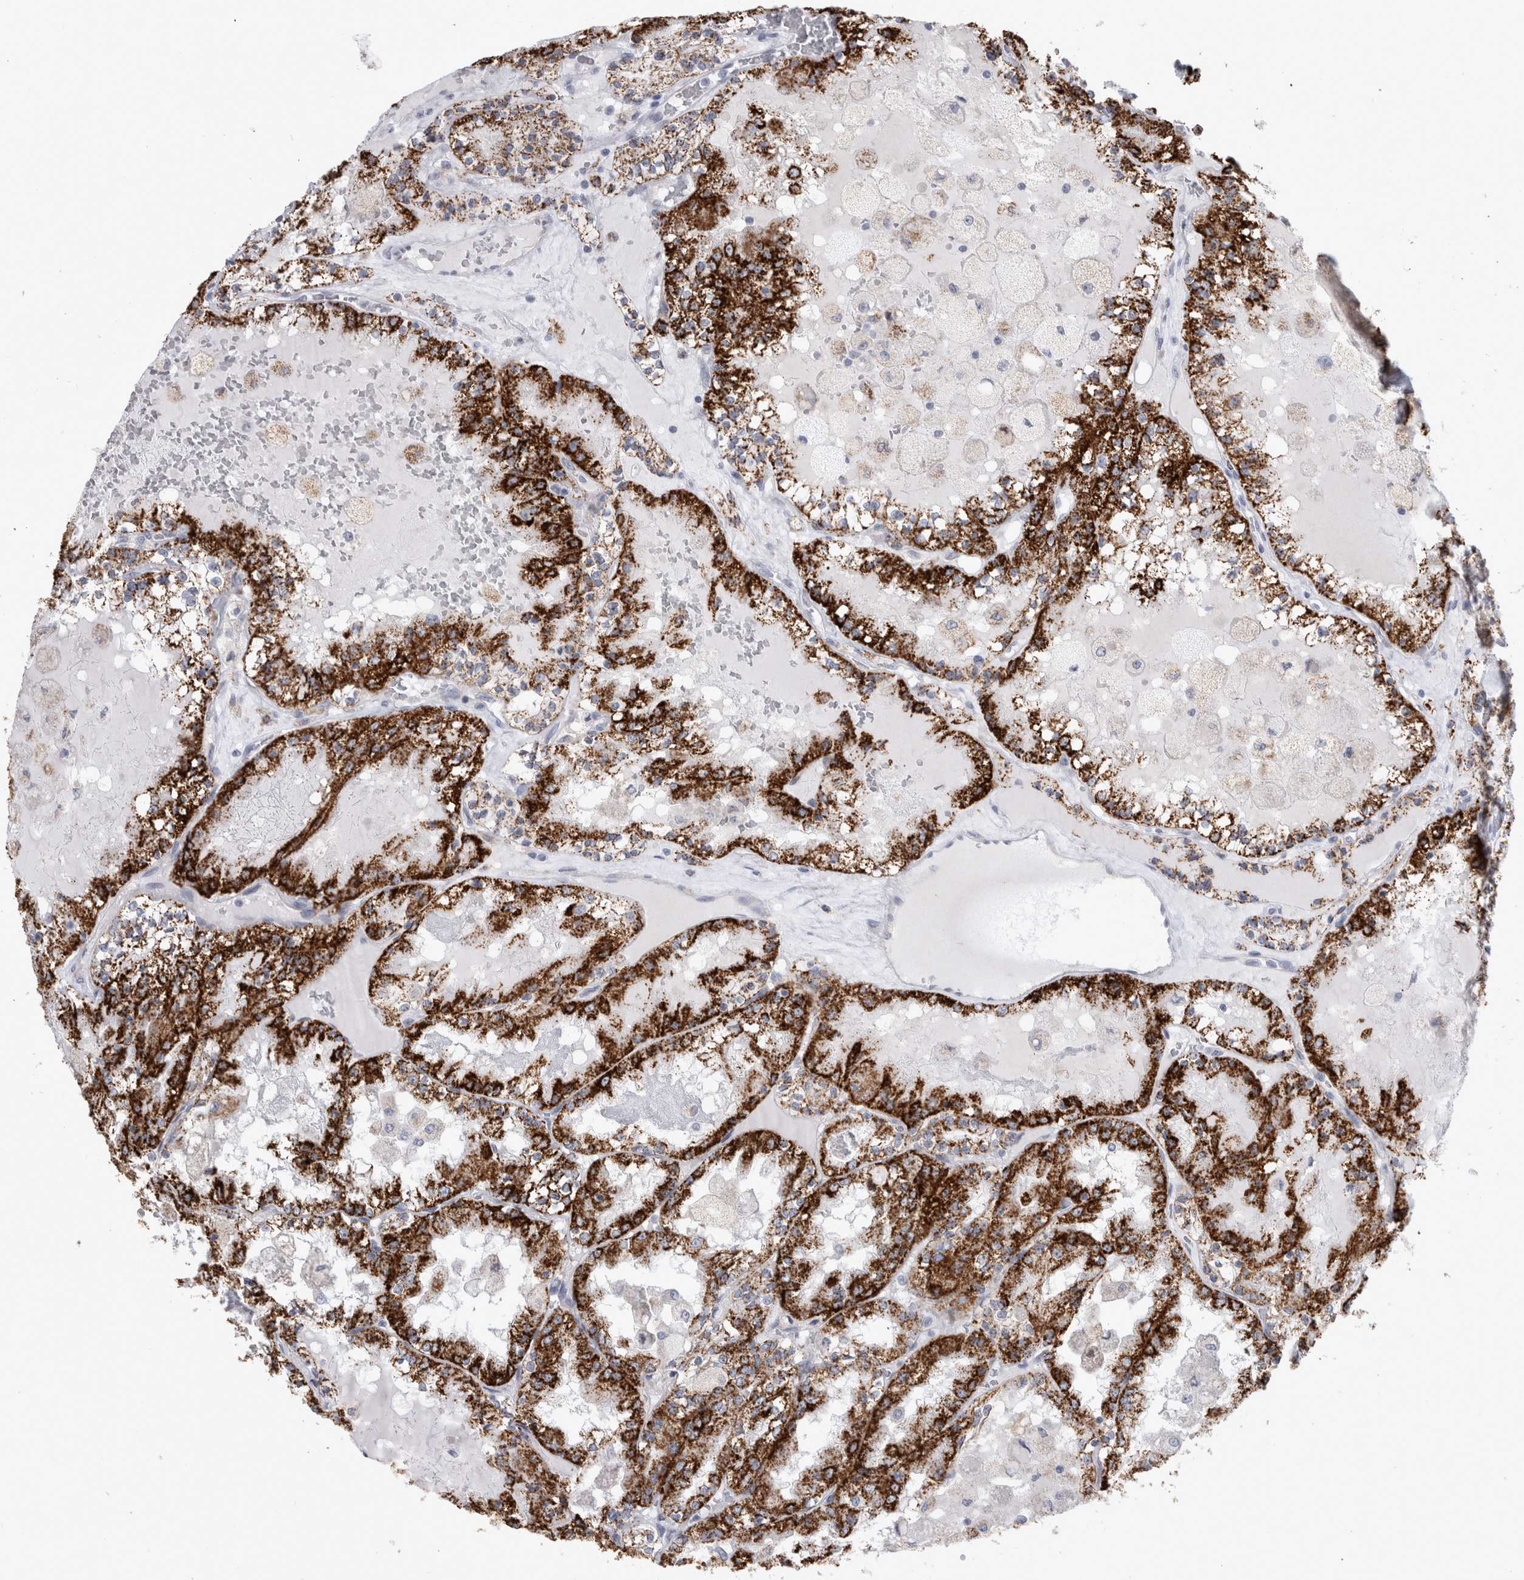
{"staining": {"intensity": "strong", "quantity": ">75%", "location": "cytoplasmic/membranous"}, "tissue": "renal cancer", "cell_type": "Tumor cells", "image_type": "cancer", "snomed": [{"axis": "morphology", "description": "Adenocarcinoma, NOS"}, {"axis": "topography", "description": "Kidney"}], "caption": "Immunohistochemical staining of human renal cancer displays high levels of strong cytoplasmic/membranous protein expression in approximately >75% of tumor cells. (brown staining indicates protein expression, while blue staining denotes nuclei).", "gene": "GATM", "patient": {"sex": "female", "age": 56}}